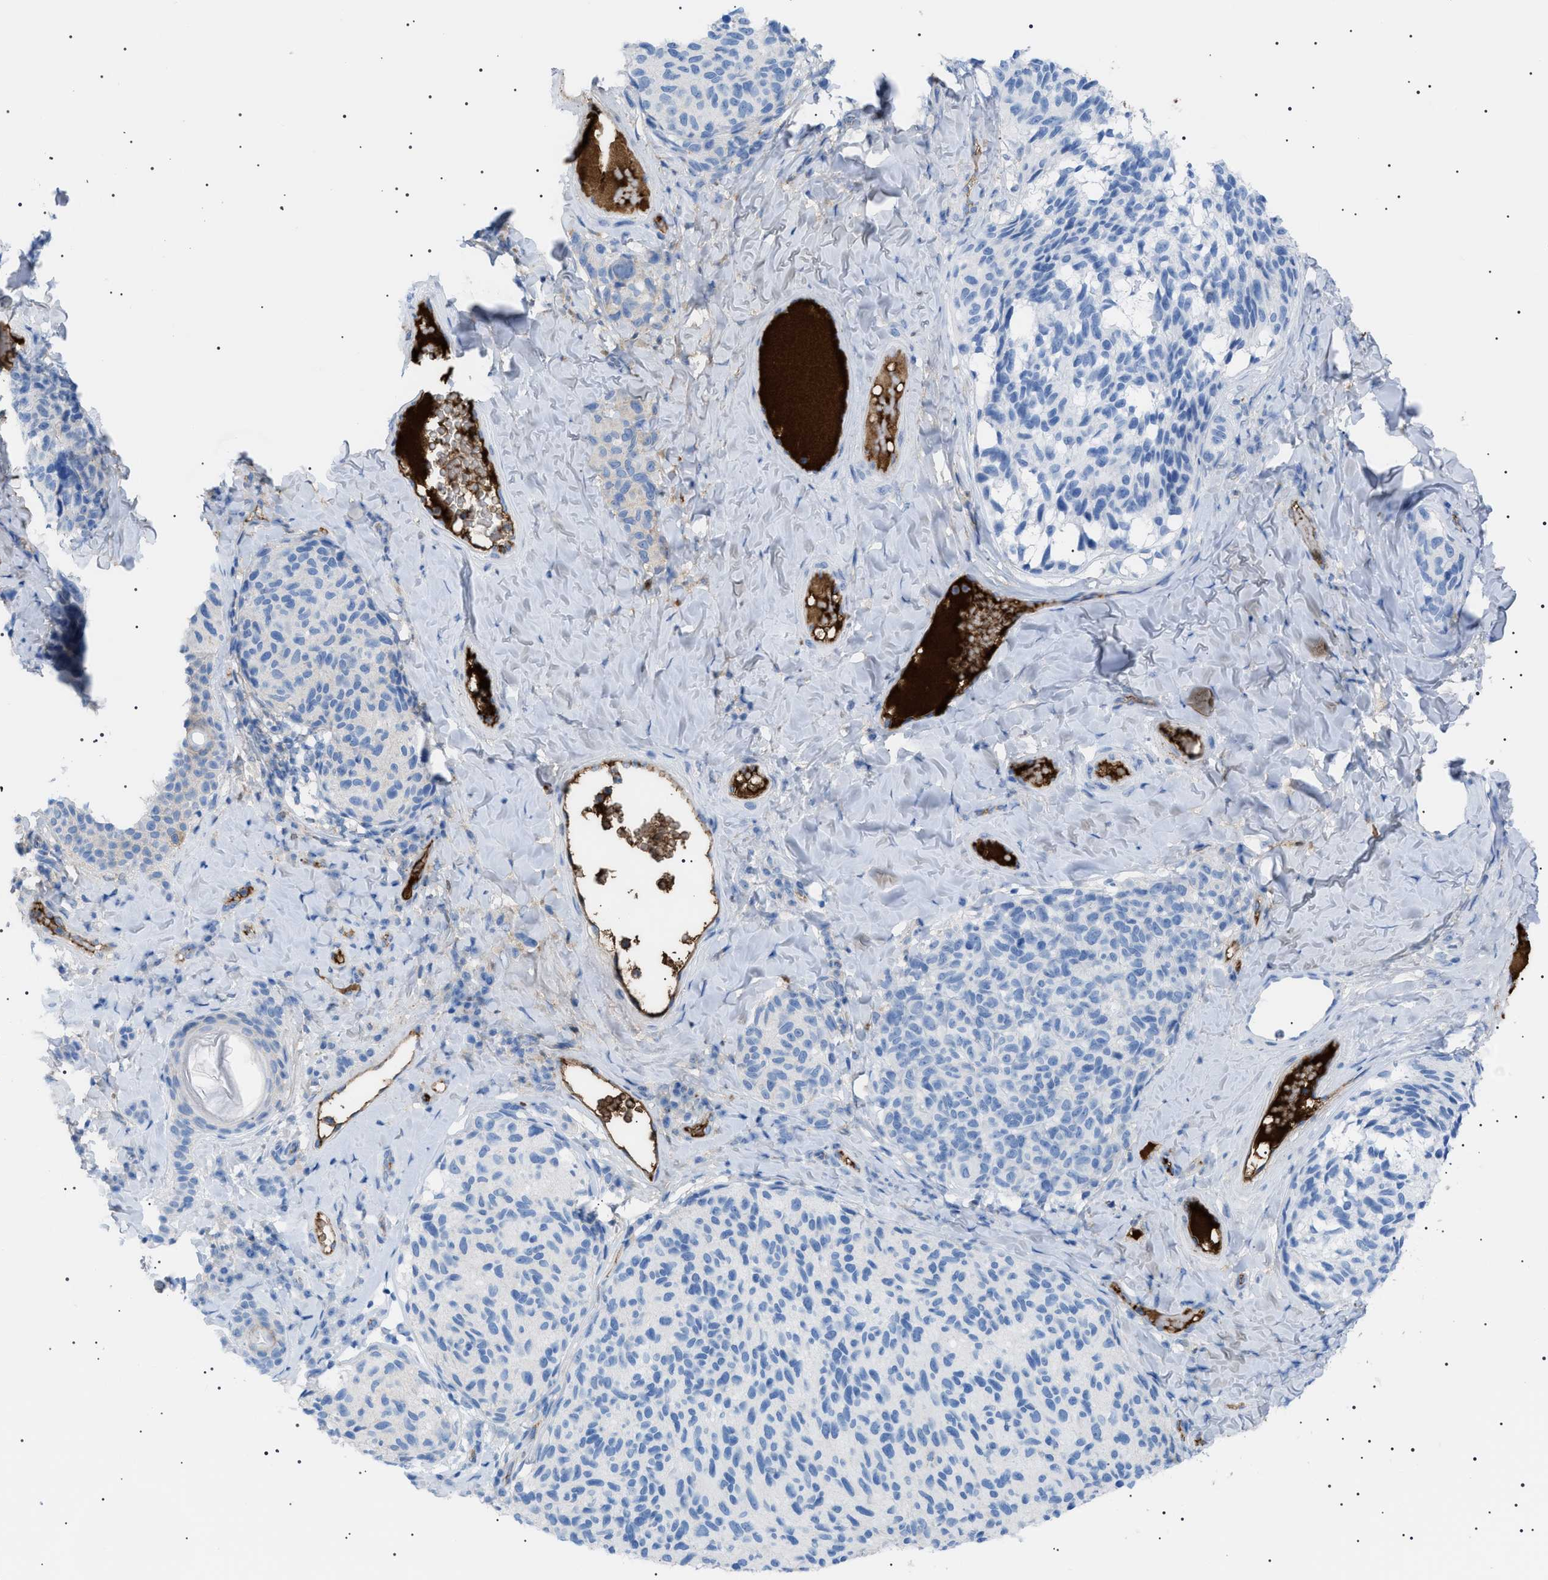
{"staining": {"intensity": "negative", "quantity": "none", "location": "none"}, "tissue": "melanoma", "cell_type": "Tumor cells", "image_type": "cancer", "snomed": [{"axis": "morphology", "description": "Malignant melanoma, NOS"}, {"axis": "topography", "description": "Skin"}], "caption": "Image shows no significant protein staining in tumor cells of malignant melanoma.", "gene": "LPA", "patient": {"sex": "female", "age": 73}}